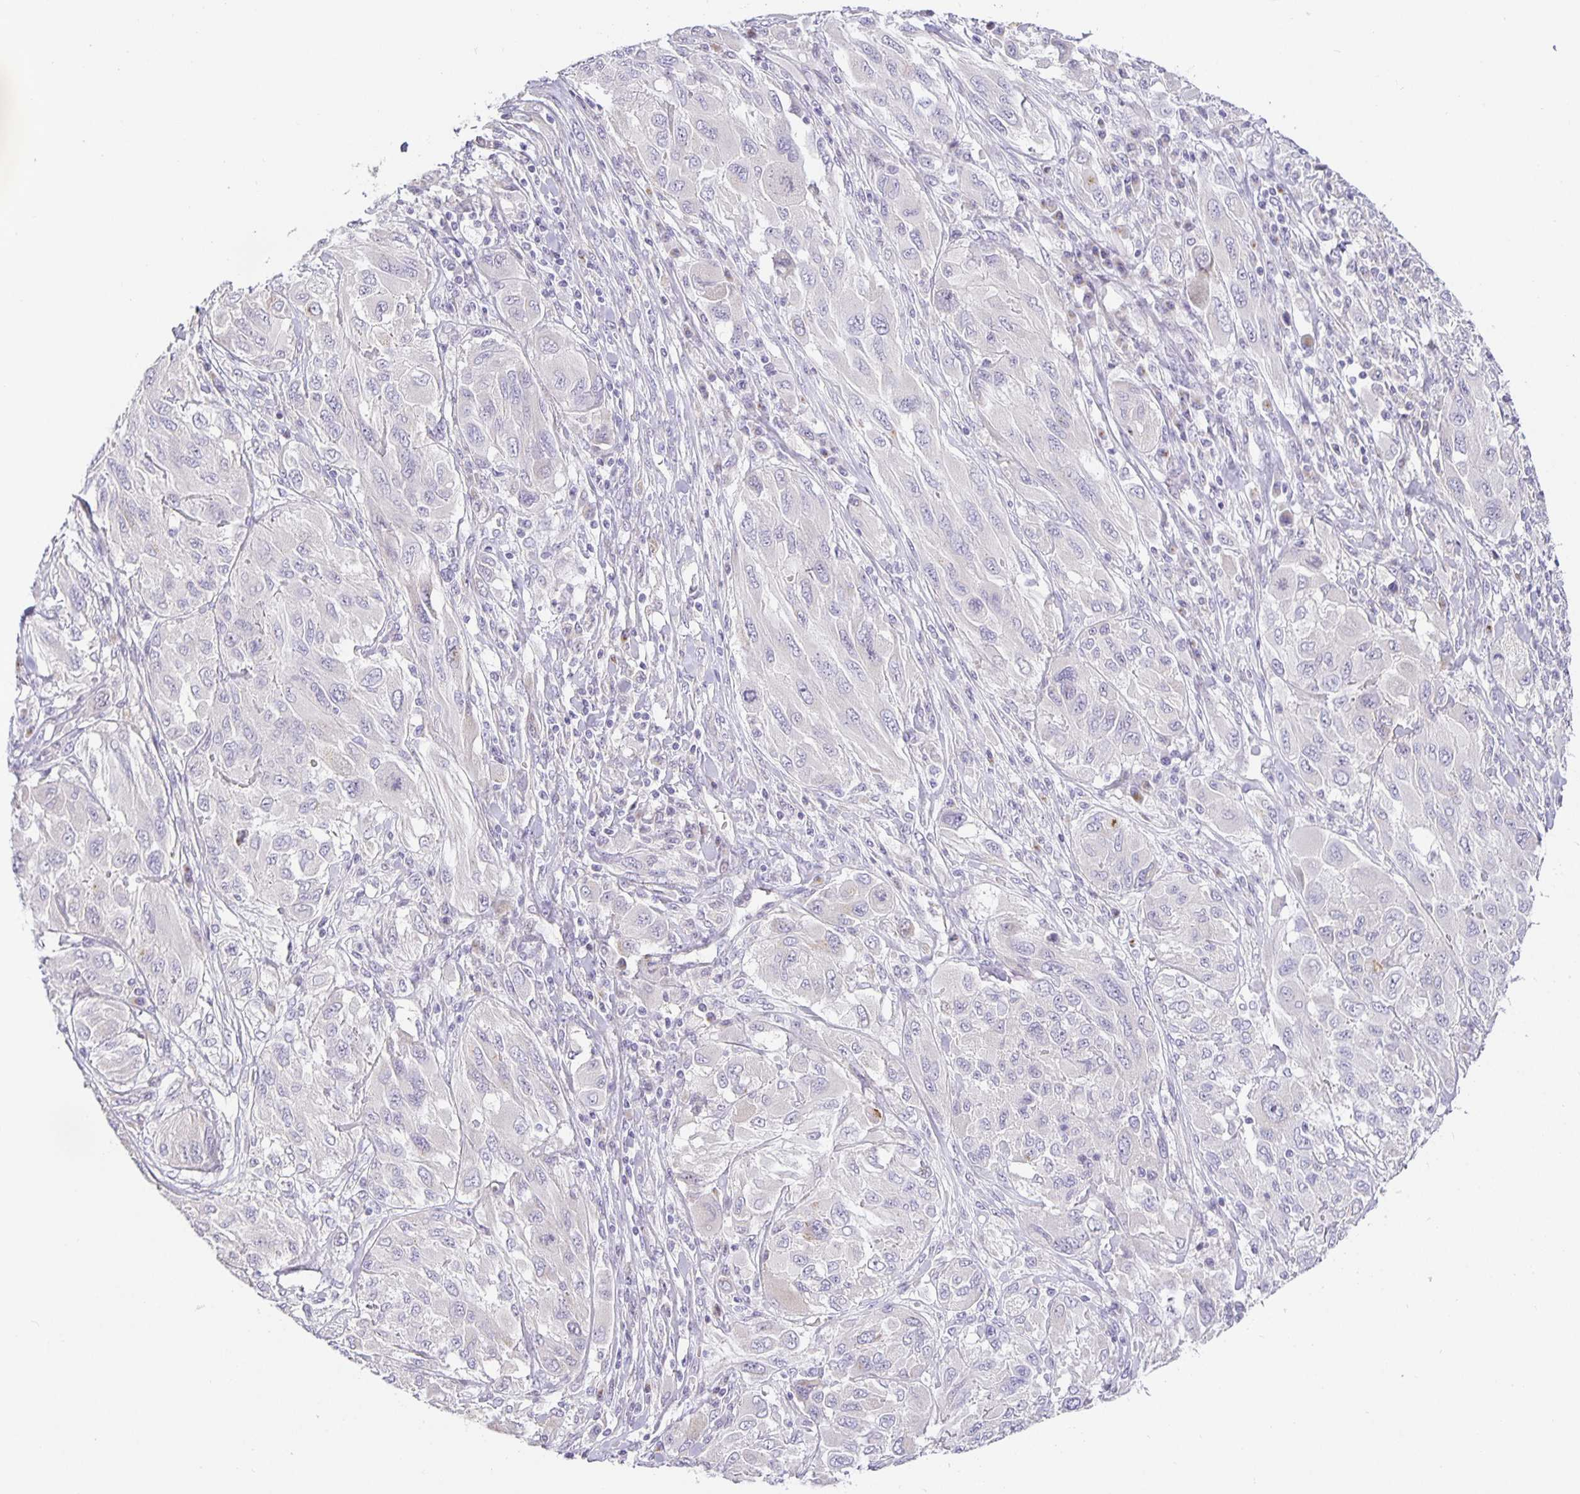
{"staining": {"intensity": "negative", "quantity": "none", "location": "none"}, "tissue": "melanoma", "cell_type": "Tumor cells", "image_type": "cancer", "snomed": [{"axis": "morphology", "description": "Malignant melanoma, NOS"}, {"axis": "topography", "description": "Skin"}], "caption": "Immunohistochemical staining of melanoma displays no significant positivity in tumor cells.", "gene": "TJP3", "patient": {"sex": "female", "age": 91}}